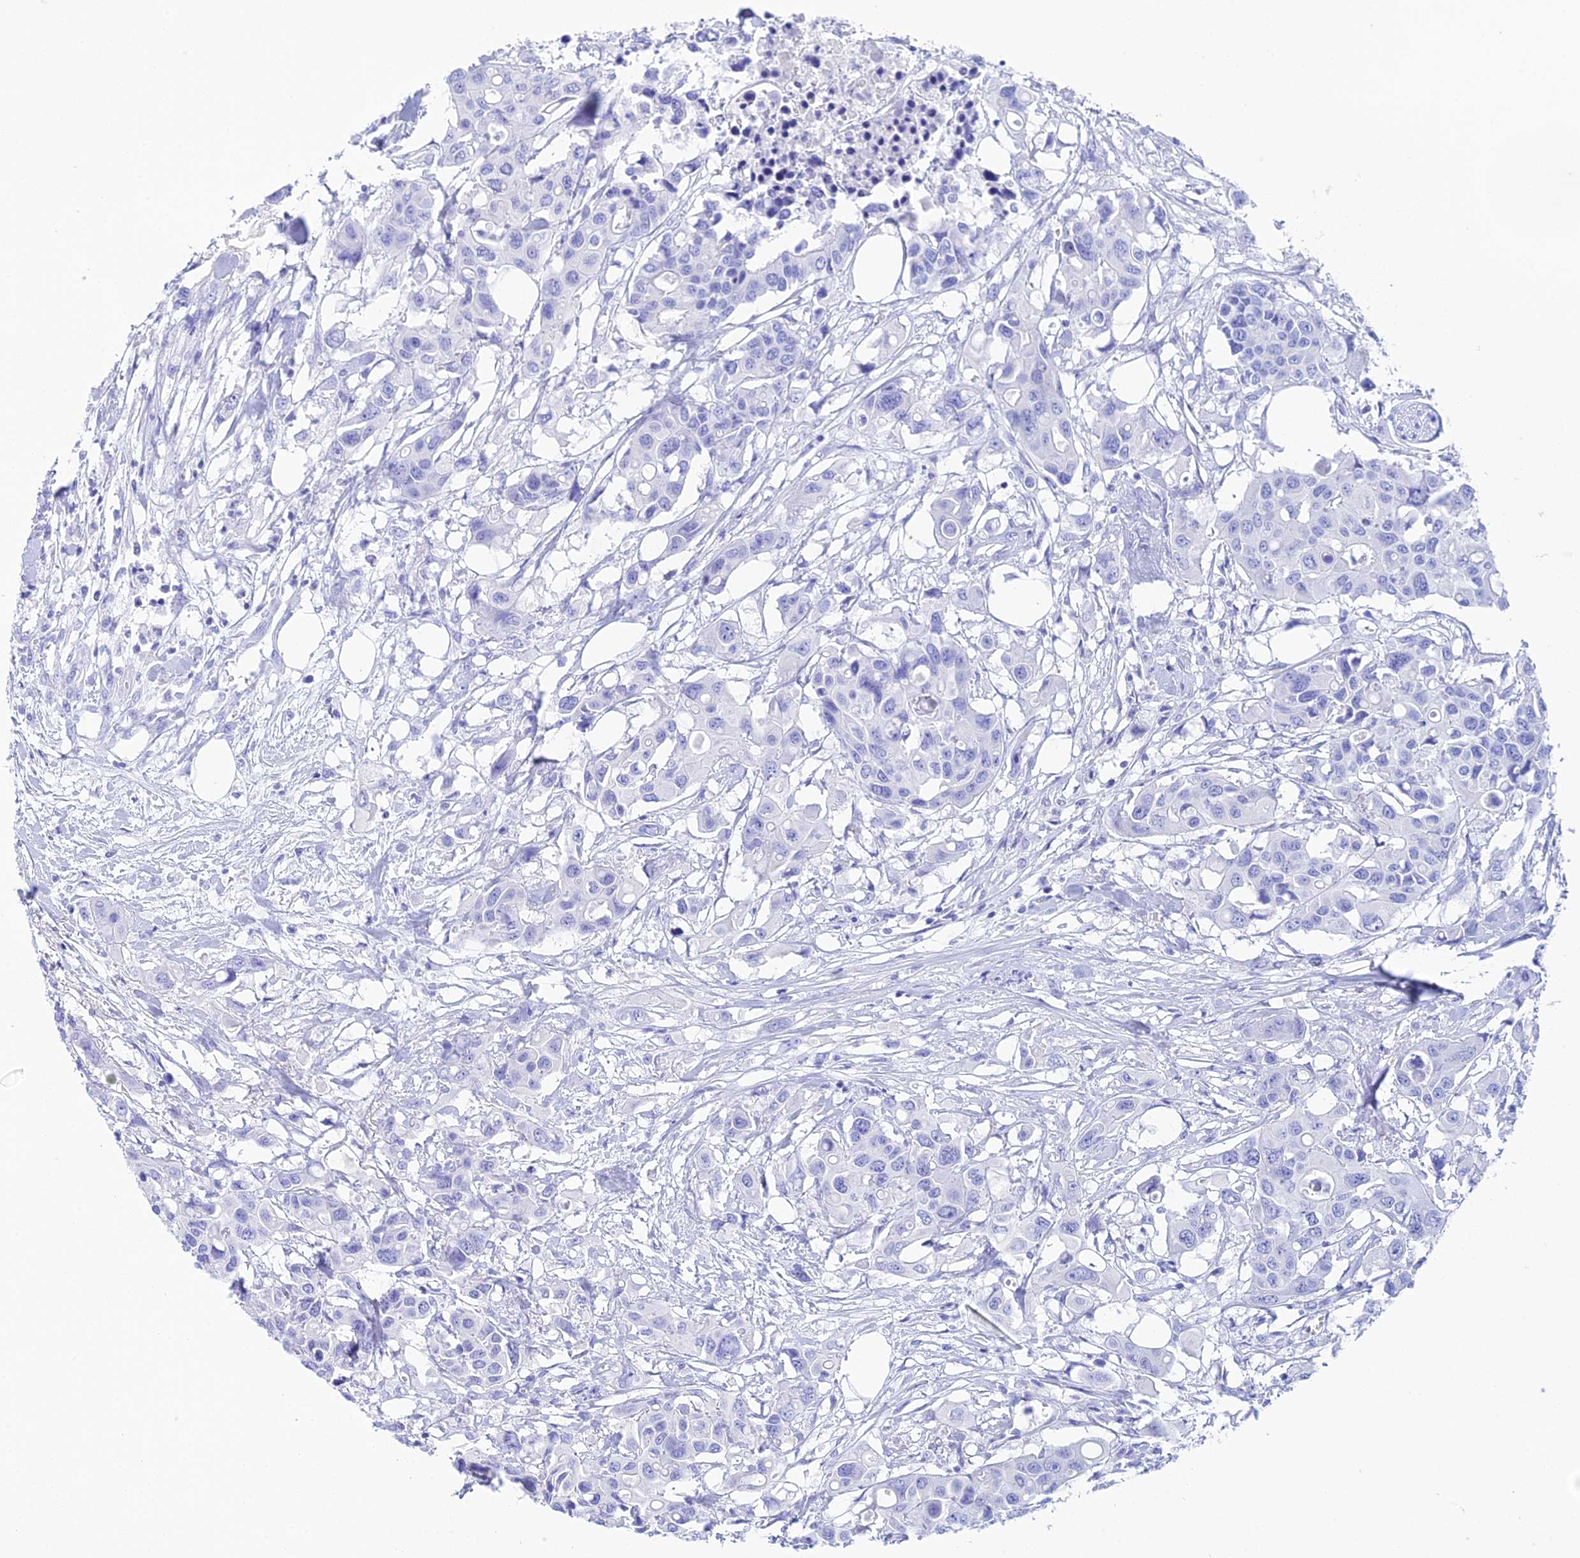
{"staining": {"intensity": "negative", "quantity": "none", "location": "none"}, "tissue": "colorectal cancer", "cell_type": "Tumor cells", "image_type": "cancer", "snomed": [{"axis": "morphology", "description": "Adenocarcinoma, NOS"}, {"axis": "topography", "description": "Colon"}], "caption": "This is an IHC photomicrograph of human colorectal cancer. There is no positivity in tumor cells.", "gene": "REG1A", "patient": {"sex": "male", "age": 77}}